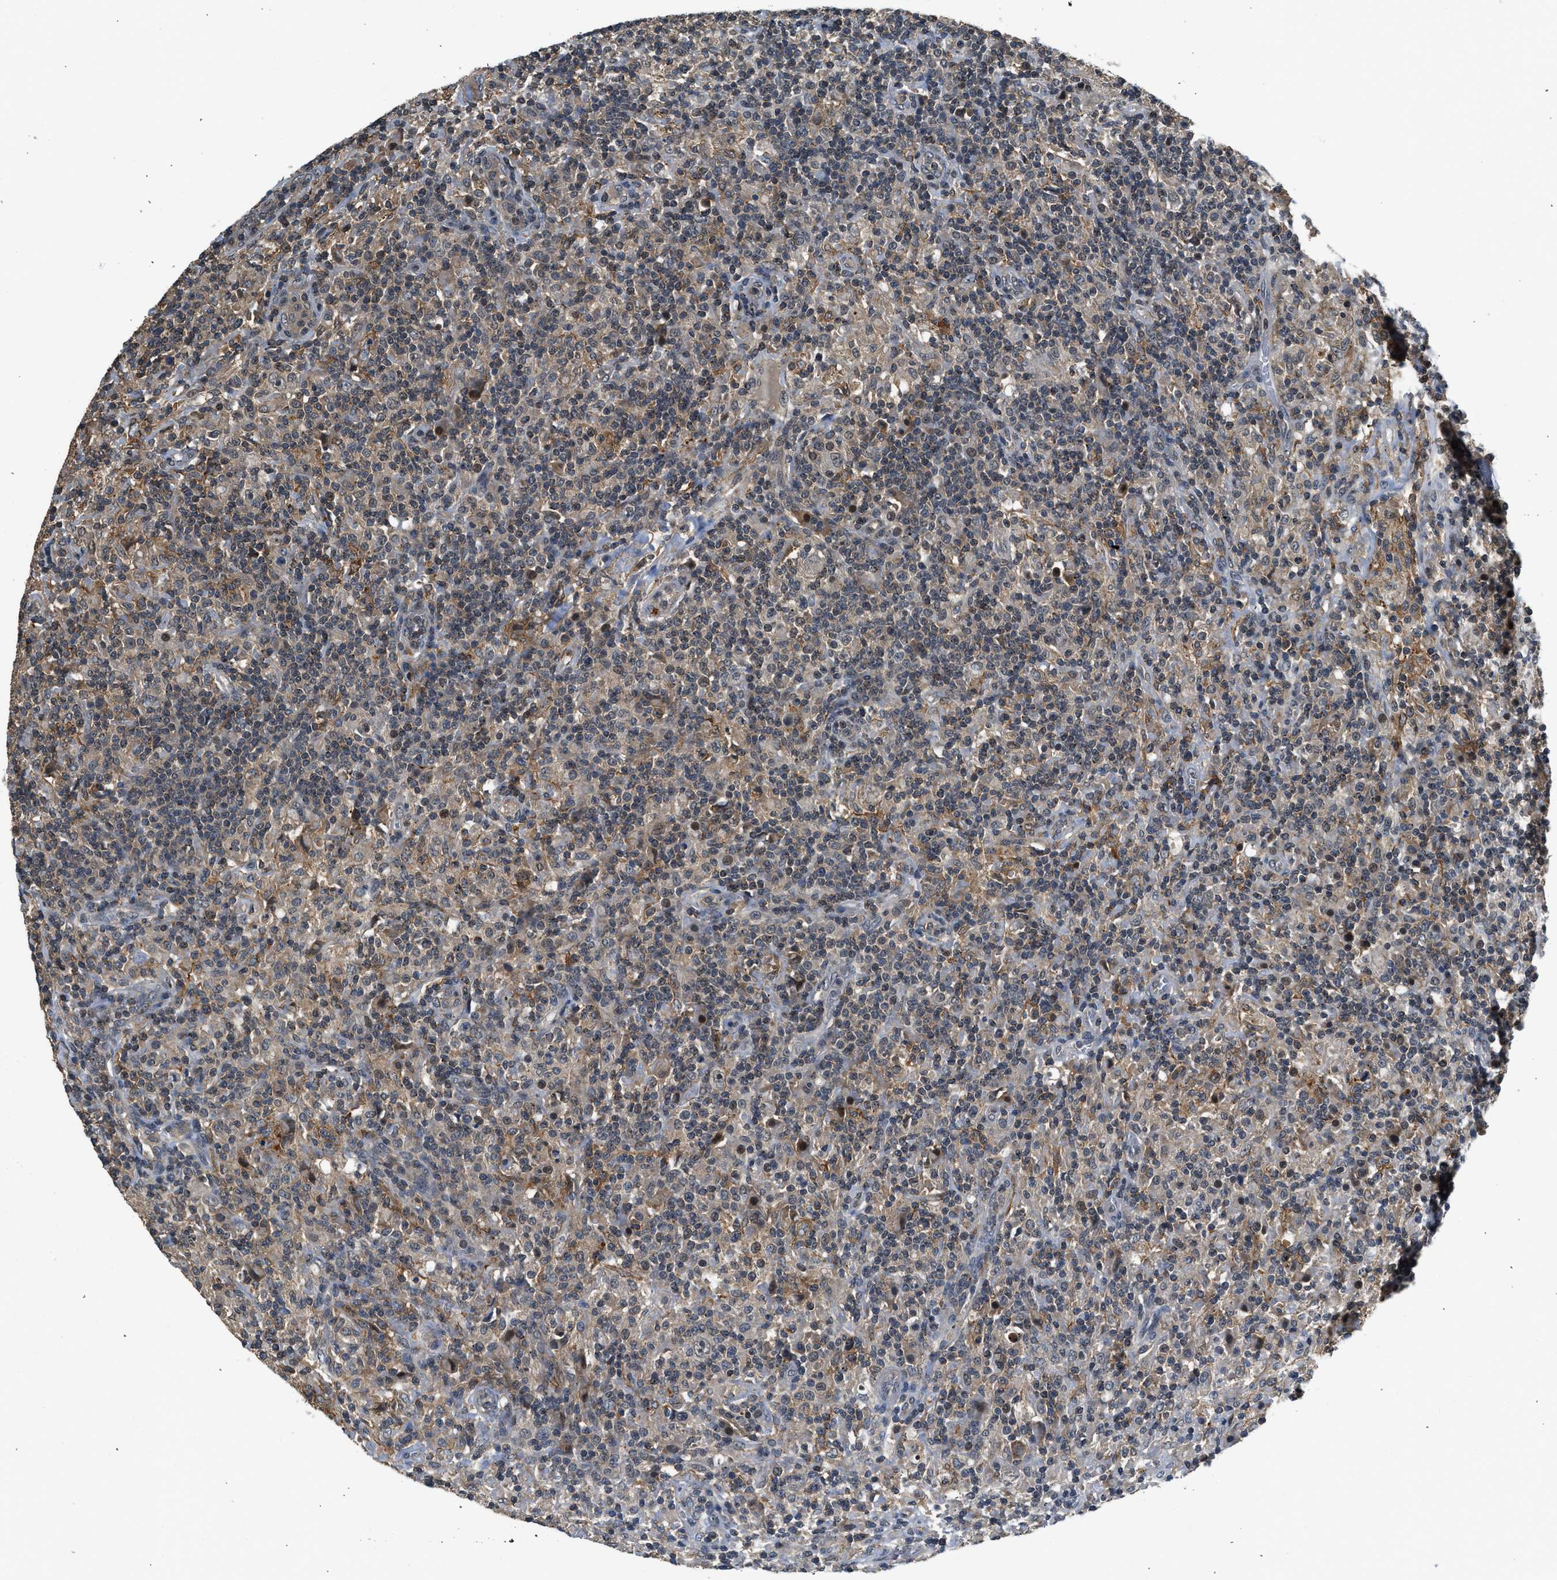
{"staining": {"intensity": "negative", "quantity": "none", "location": "none"}, "tissue": "lymphoma", "cell_type": "Tumor cells", "image_type": "cancer", "snomed": [{"axis": "morphology", "description": "Hodgkin's disease, NOS"}, {"axis": "topography", "description": "Lymph node"}], "caption": "This is an immunohistochemistry (IHC) histopathology image of human Hodgkin's disease. There is no staining in tumor cells.", "gene": "SLC15A4", "patient": {"sex": "male", "age": 70}}